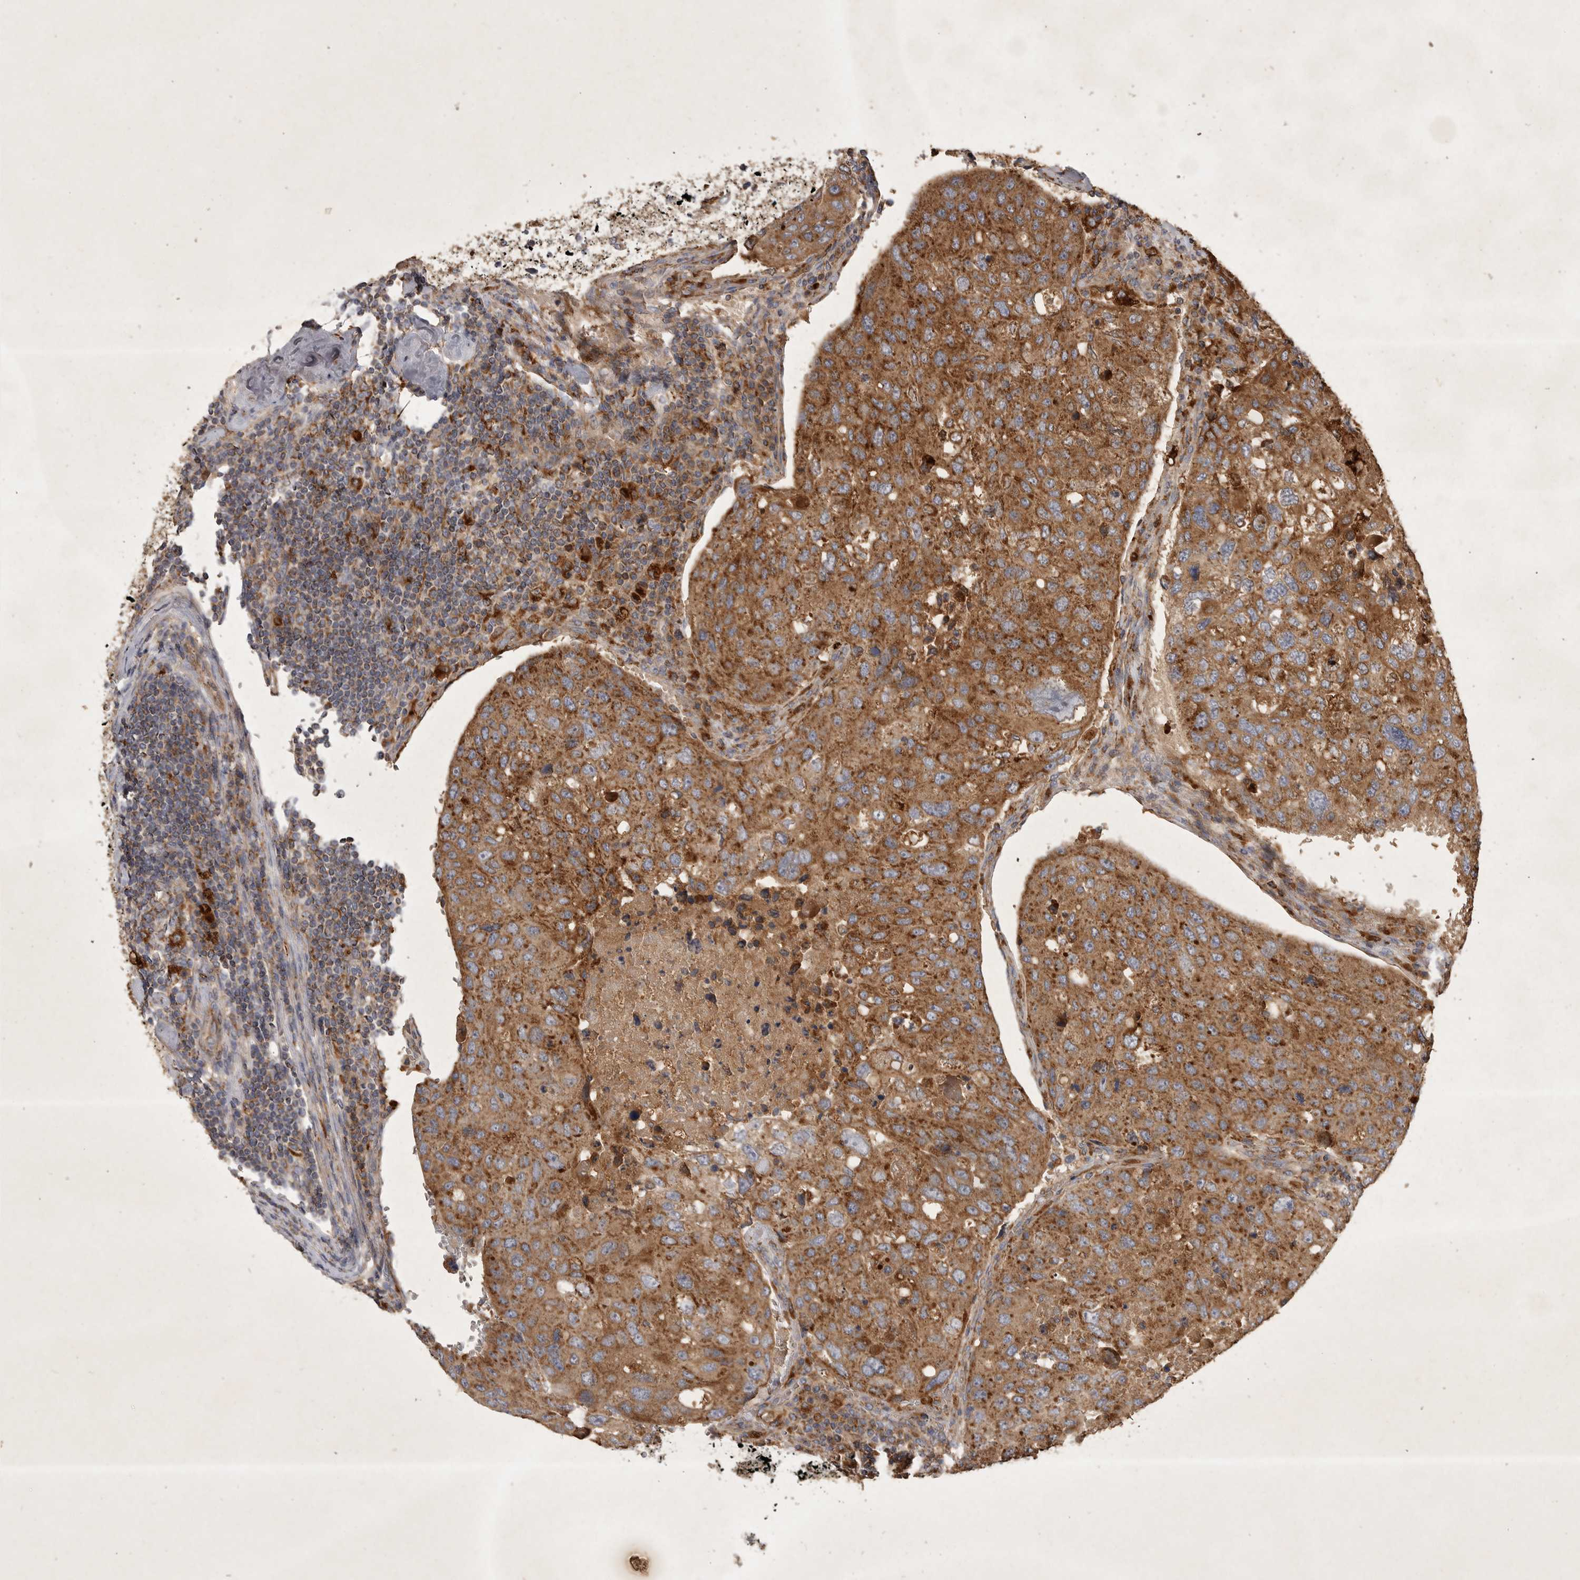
{"staining": {"intensity": "strong", "quantity": ">75%", "location": "cytoplasmic/membranous"}, "tissue": "urothelial cancer", "cell_type": "Tumor cells", "image_type": "cancer", "snomed": [{"axis": "morphology", "description": "Urothelial carcinoma, High grade"}, {"axis": "topography", "description": "Lymph node"}, {"axis": "topography", "description": "Urinary bladder"}], "caption": "High-grade urothelial carcinoma stained with DAB (3,3'-diaminobenzidine) IHC displays high levels of strong cytoplasmic/membranous positivity in about >75% of tumor cells.", "gene": "MRPL41", "patient": {"sex": "male", "age": 51}}